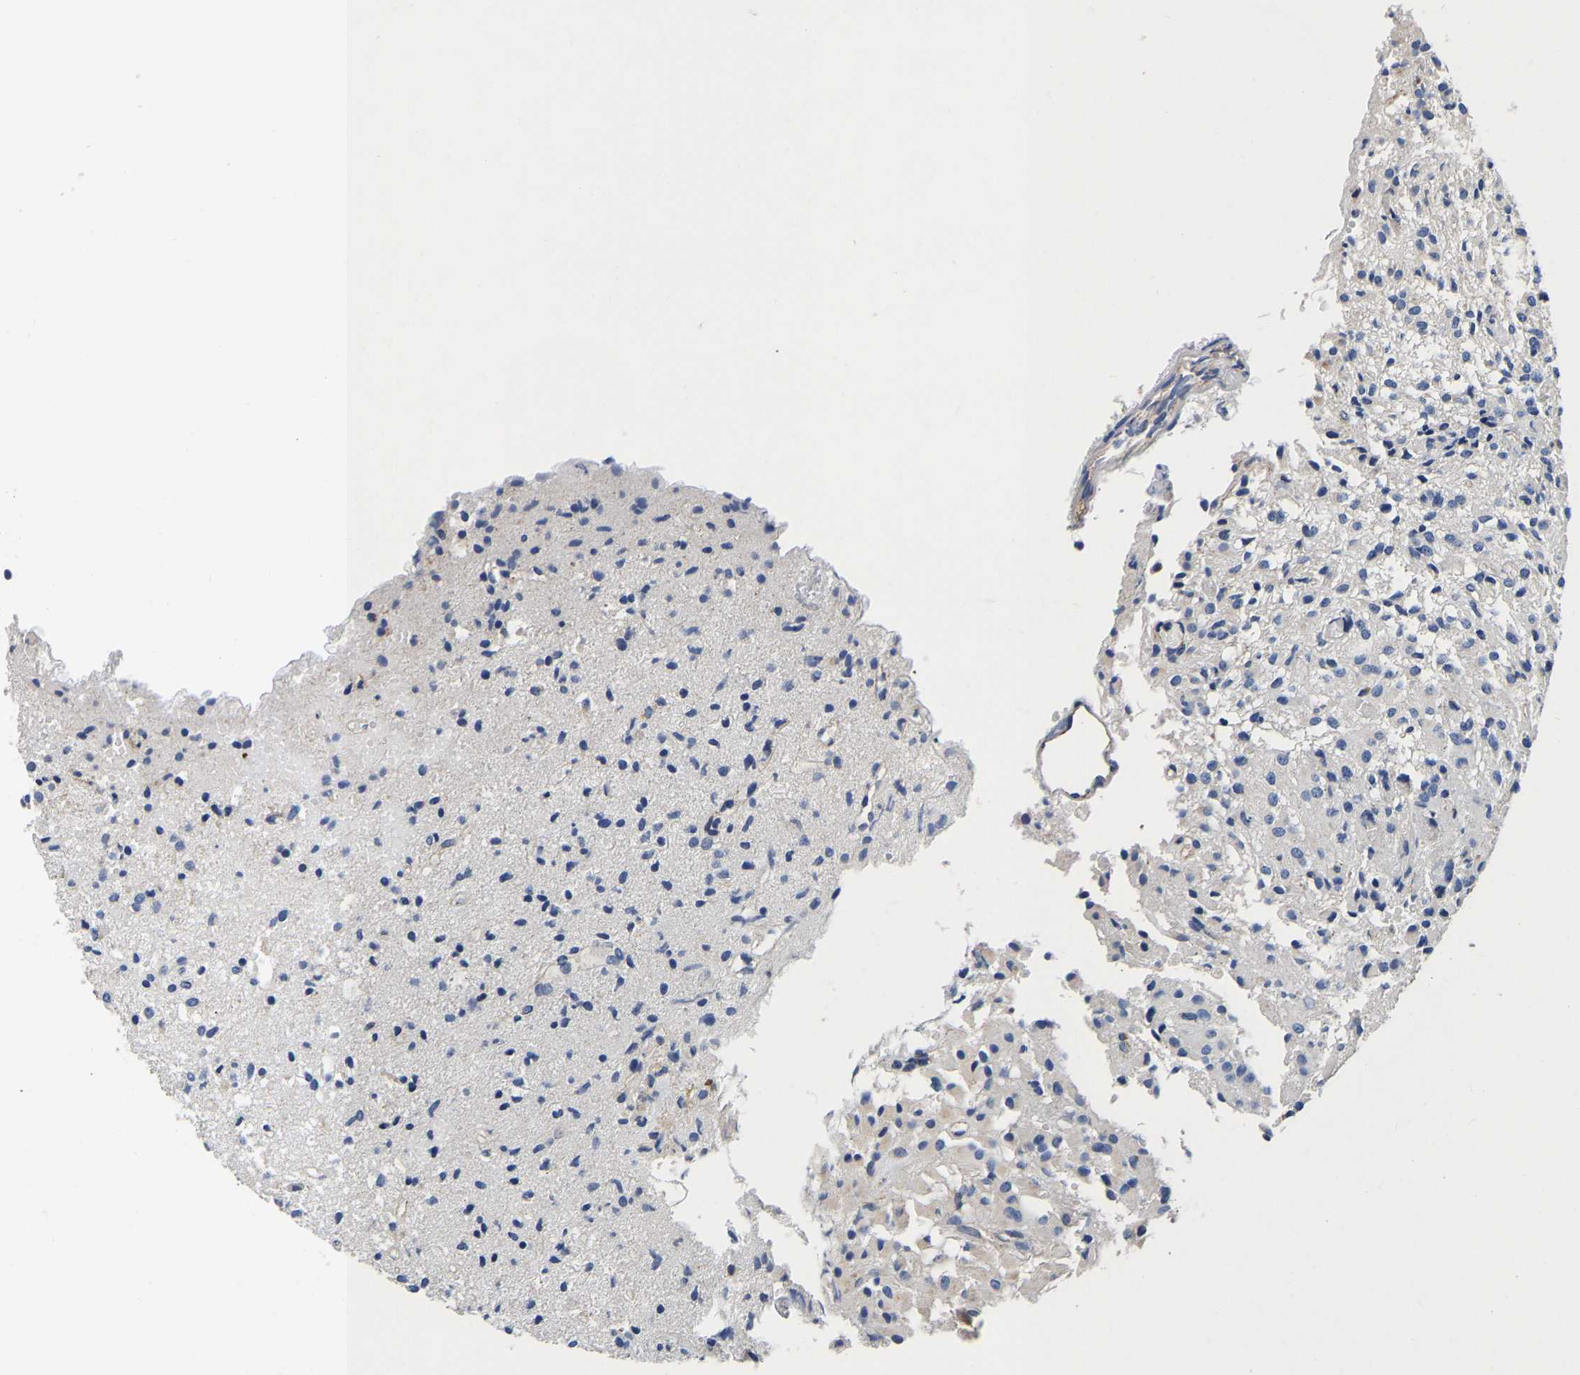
{"staining": {"intensity": "negative", "quantity": "none", "location": "none"}, "tissue": "glioma", "cell_type": "Tumor cells", "image_type": "cancer", "snomed": [{"axis": "morphology", "description": "Glioma, malignant, High grade"}, {"axis": "topography", "description": "Brain"}], "caption": "Micrograph shows no protein expression in tumor cells of malignant glioma (high-grade) tissue. Nuclei are stained in blue.", "gene": "GRN", "patient": {"sex": "female", "age": 59}}